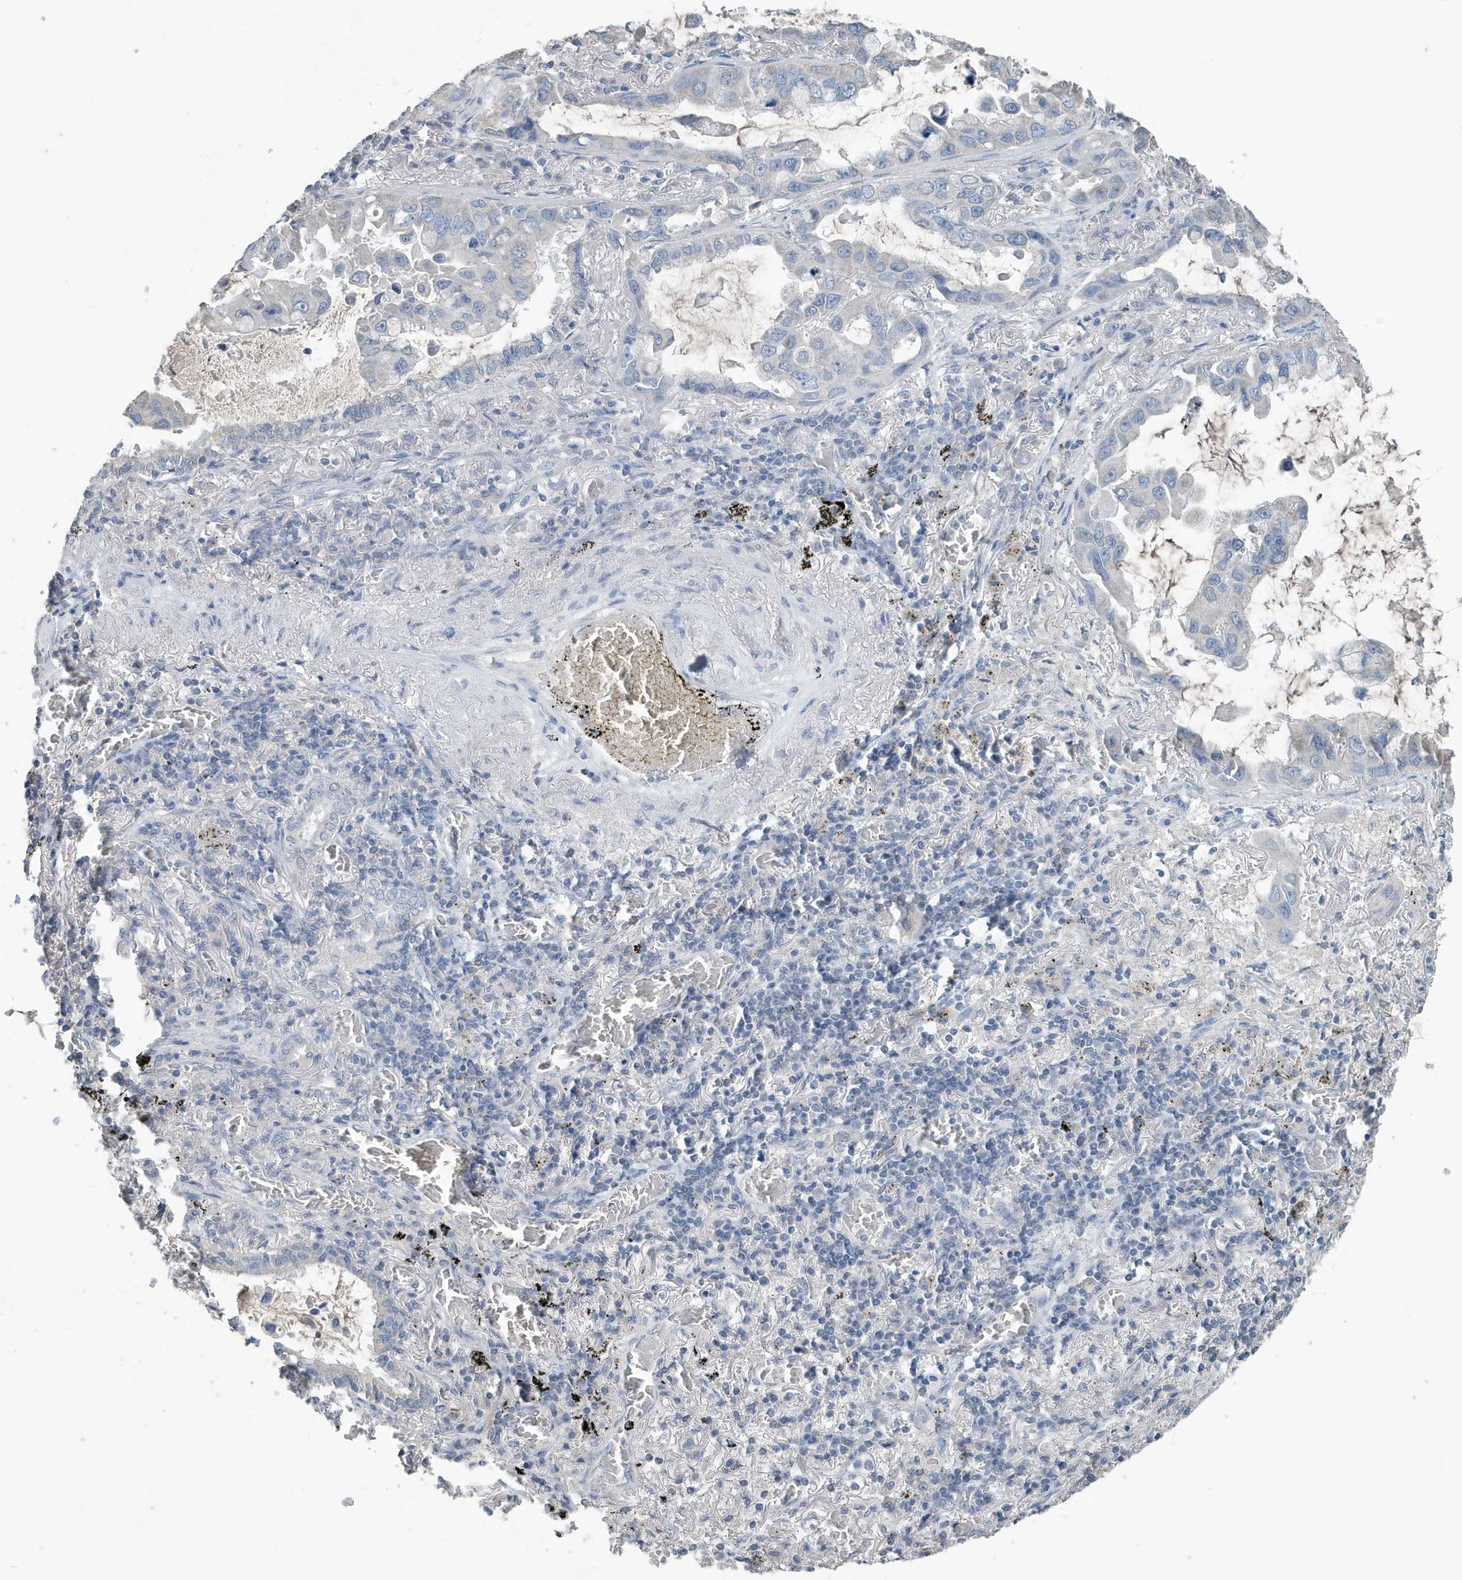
{"staining": {"intensity": "negative", "quantity": "none", "location": "none"}, "tissue": "lung cancer", "cell_type": "Tumor cells", "image_type": "cancer", "snomed": [{"axis": "morphology", "description": "Adenocarcinoma, NOS"}, {"axis": "topography", "description": "Lung"}], "caption": "High power microscopy micrograph of an immunohistochemistry (IHC) photomicrograph of lung cancer, revealing no significant expression in tumor cells. (DAB (3,3'-diaminobenzidine) IHC with hematoxylin counter stain).", "gene": "UGT2B4", "patient": {"sex": "male", "age": 64}}